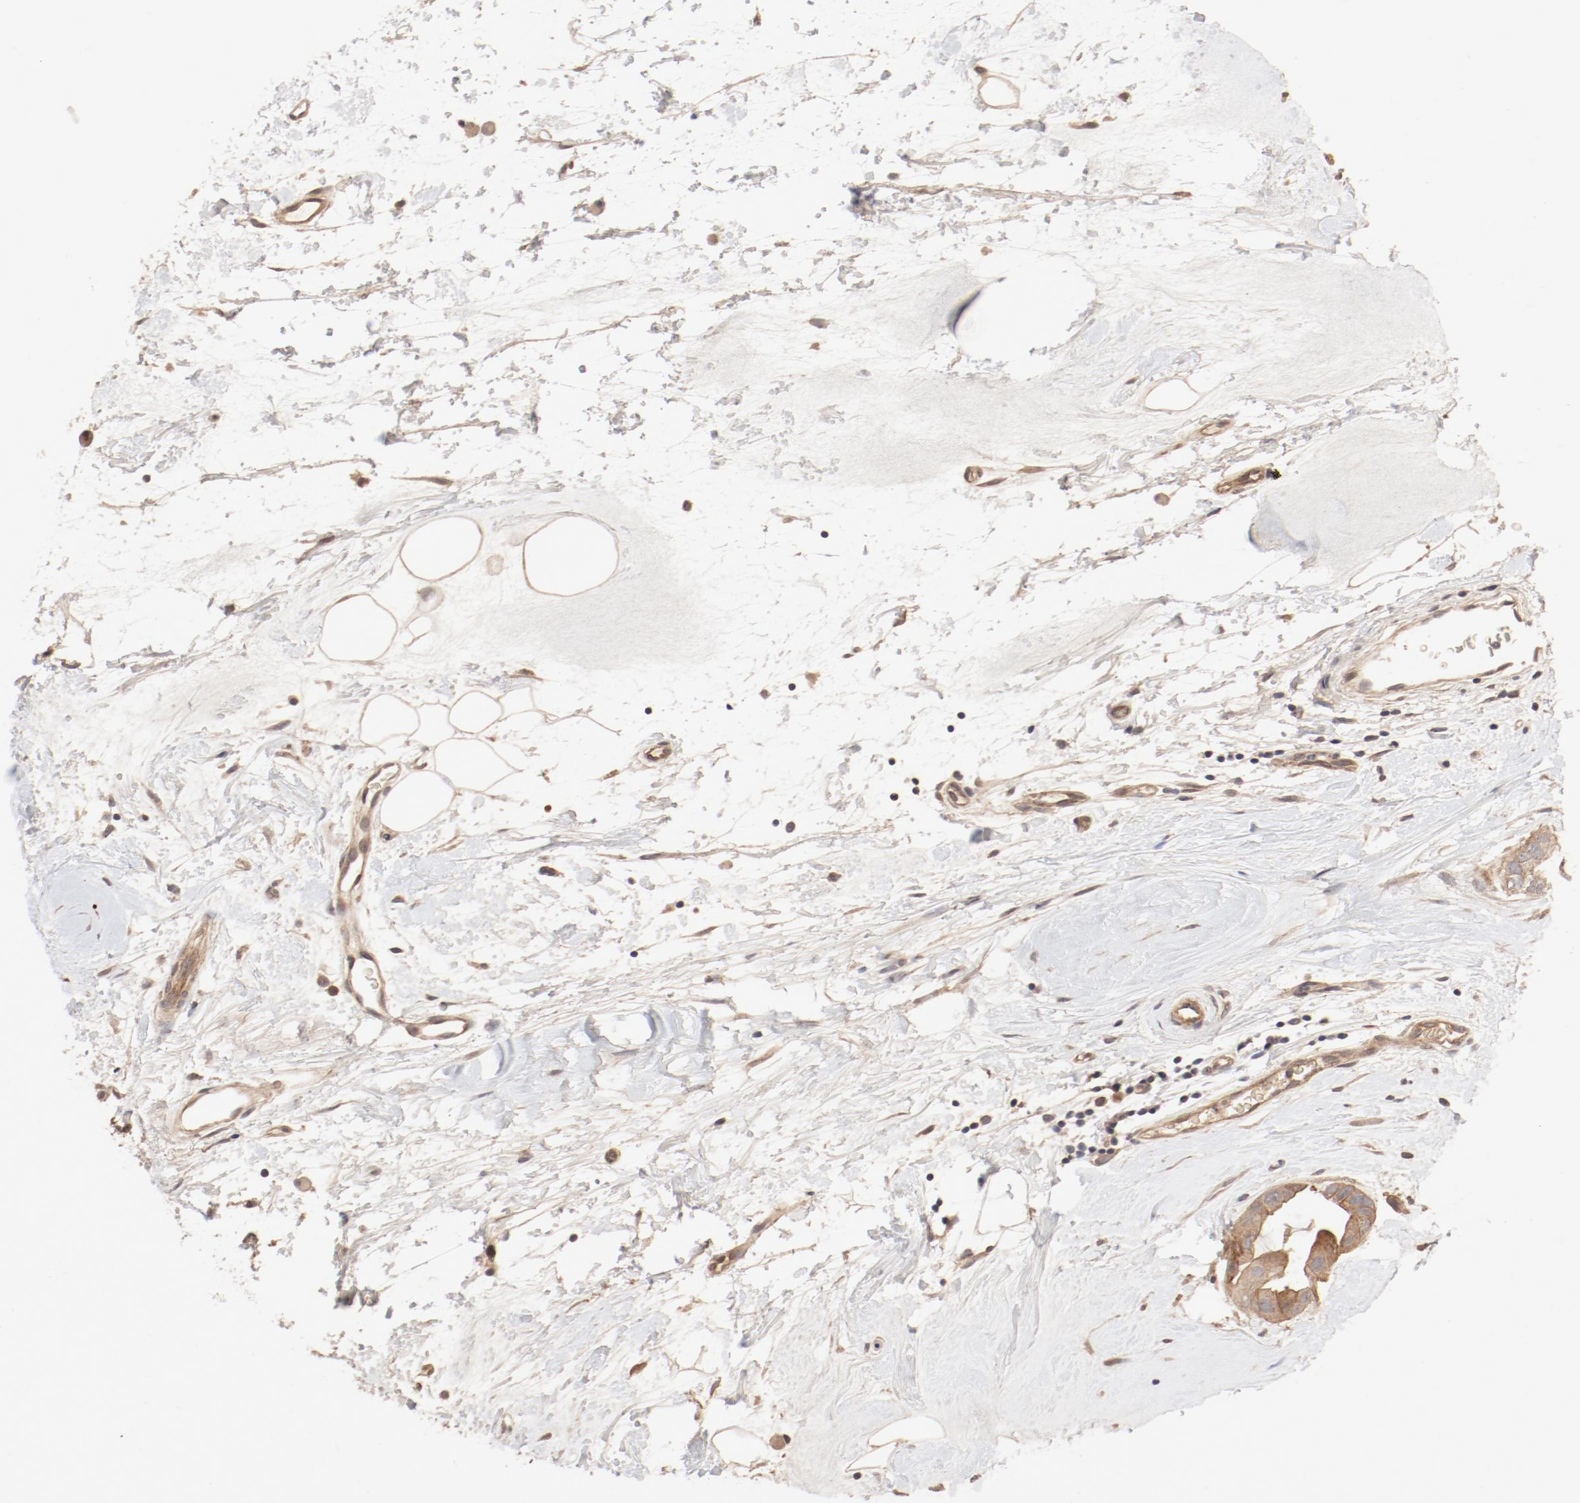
{"staining": {"intensity": "moderate", "quantity": ">75%", "location": "cytoplasmic/membranous"}, "tissue": "breast cancer", "cell_type": "Tumor cells", "image_type": "cancer", "snomed": [{"axis": "morphology", "description": "Duct carcinoma"}, {"axis": "topography", "description": "Breast"}], "caption": "Immunohistochemistry image of neoplastic tissue: breast cancer (infiltrating ductal carcinoma) stained using immunohistochemistry demonstrates medium levels of moderate protein expression localized specifically in the cytoplasmic/membranous of tumor cells, appearing as a cytoplasmic/membranous brown color.", "gene": "IL3RA", "patient": {"sex": "female", "age": 40}}